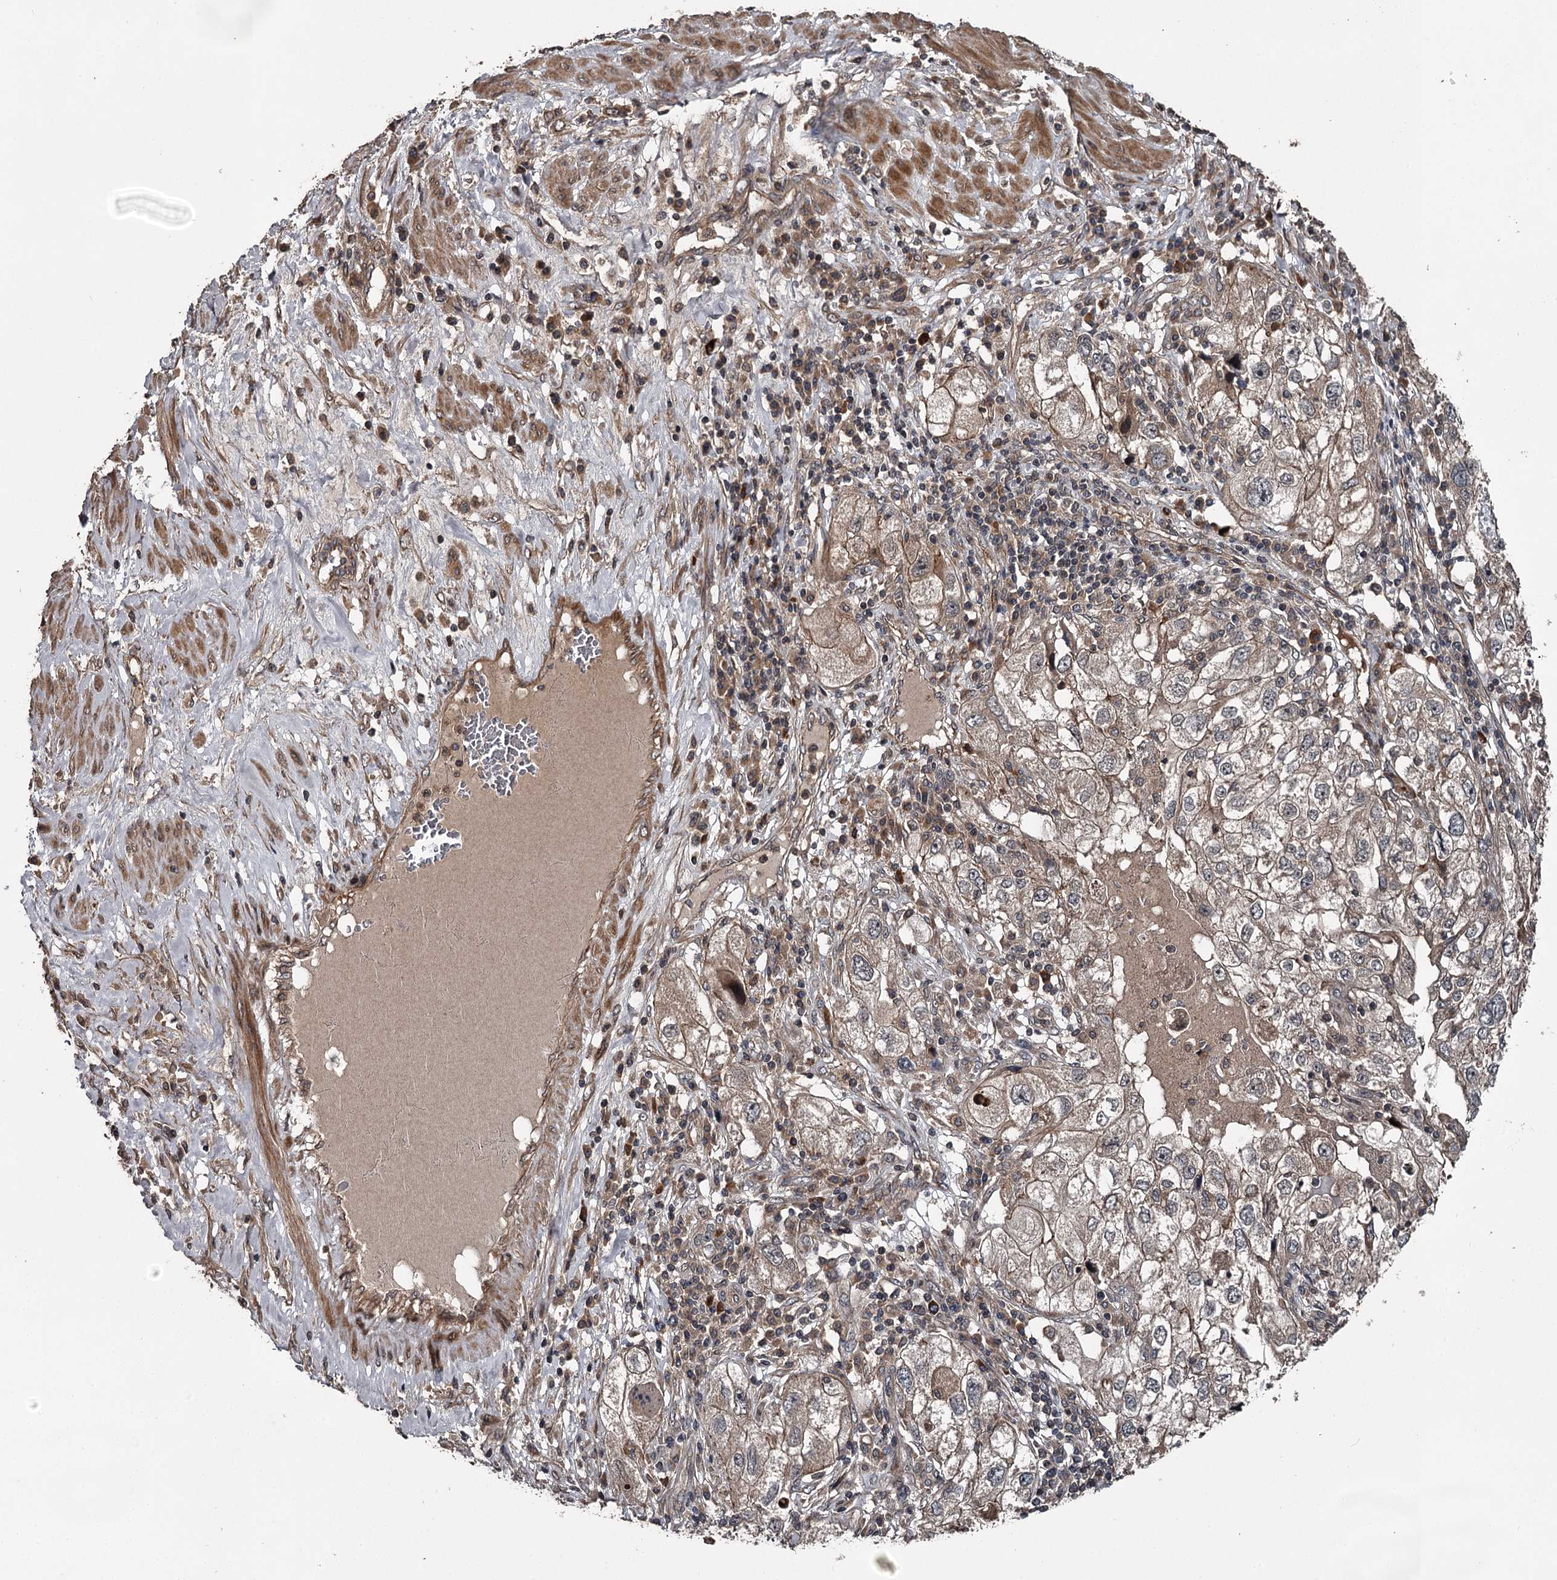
{"staining": {"intensity": "moderate", "quantity": "25%-75%", "location": "cytoplasmic/membranous"}, "tissue": "endometrial cancer", "cell_type": "Tumor cells", "image_type": "cancer", "snomed": [{"axis": "morphology", "description": "Adenocarcinoma, NOS"}, {"axis": "topography", "description": "Endometrium"}], "caption": "IHC (DAB (3,3'-diaminobenzidine)) staining of endometrial adenocarcinoma exhibits moderate cytoplasmic/membranous protein staining in approximately 25%-75% of tumor cells. Using DAB (brown) and hematoxylin (blue) stains, captured at high magnification using brightfield microscopy.", "gene": "RAB21", "patient": {"sex": "female", "age": 49}}